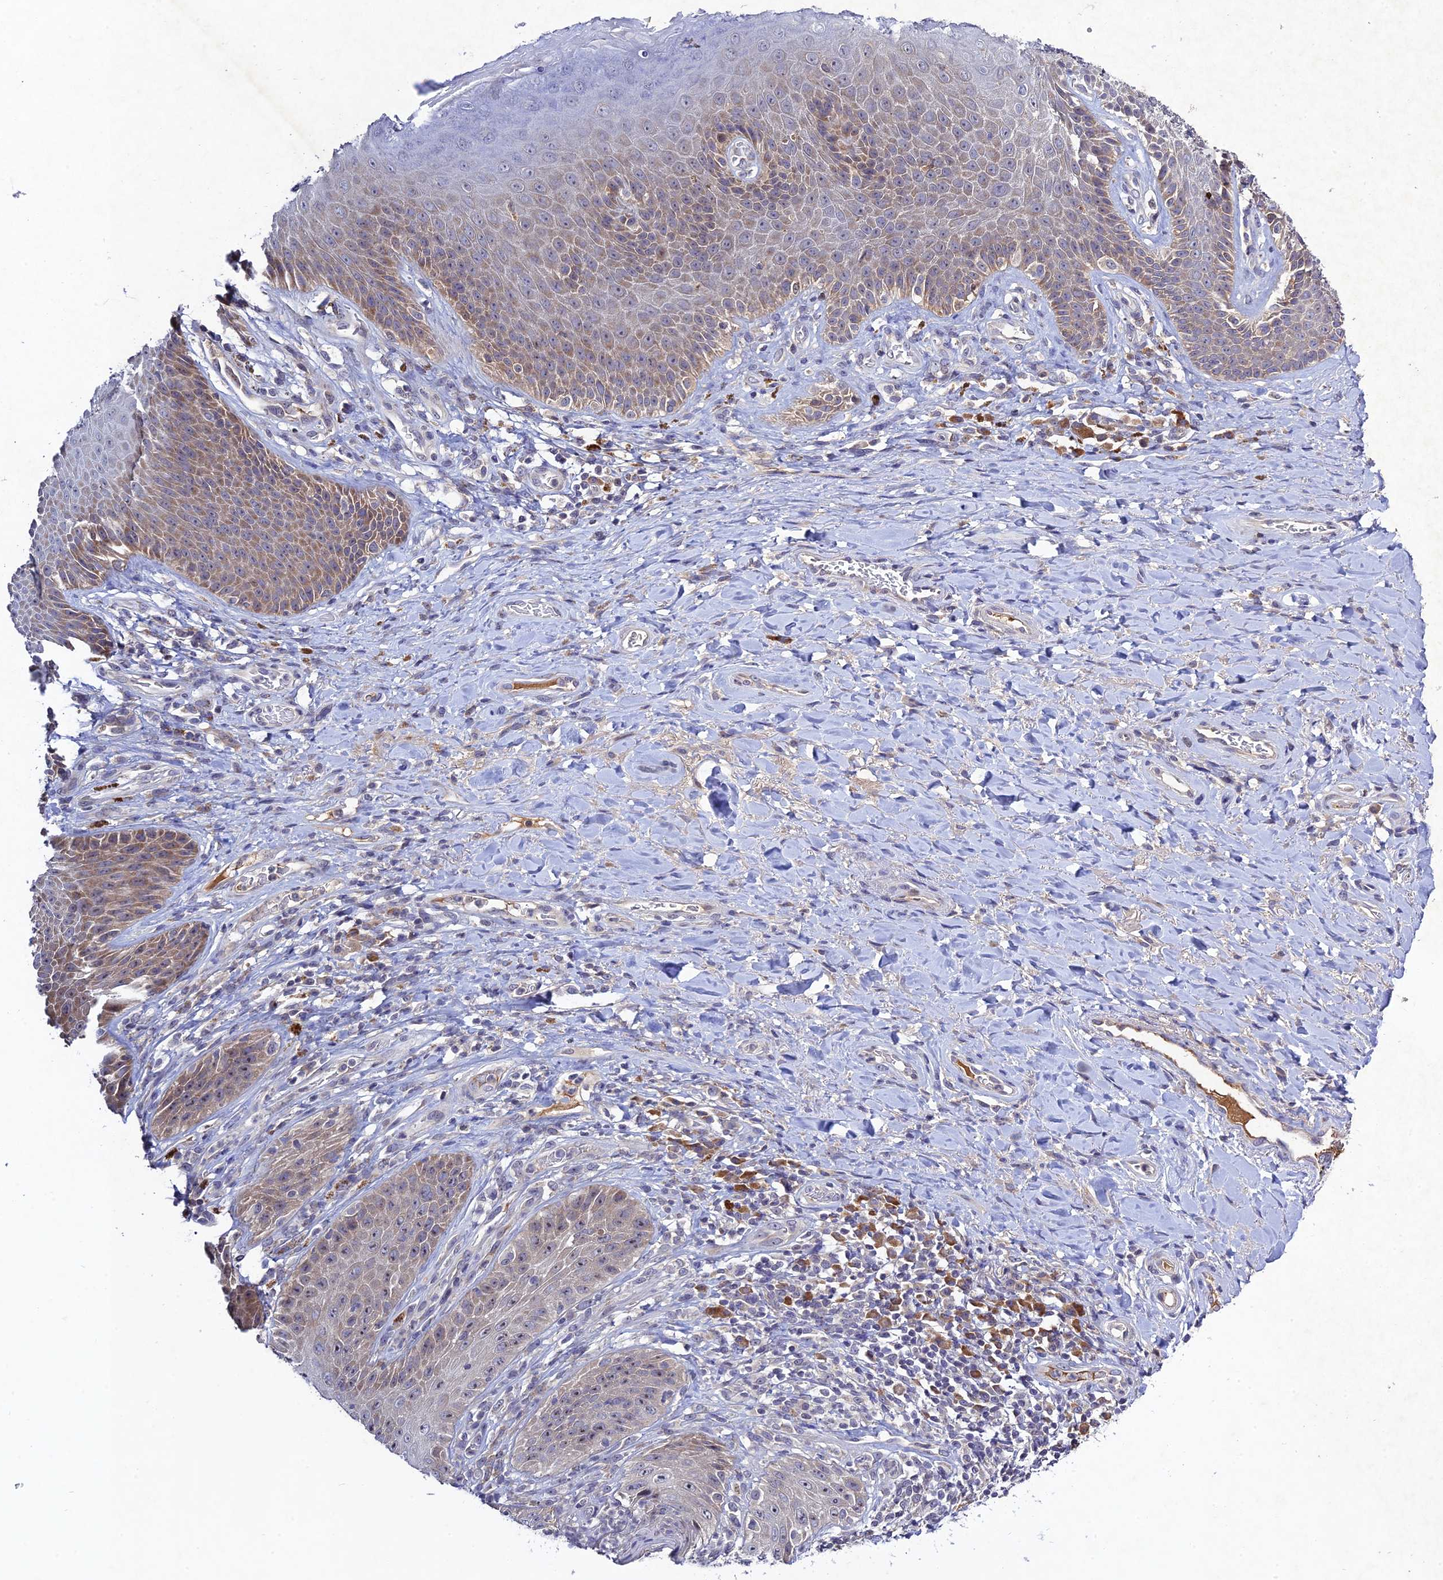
{"staining": {"intensity": "weak", "quantity": "25%-75%", "location": "cytoplasmic/membranous"}, "tissue": "skin", "cell_type": "Epidermal cells", "image_type": "normal", "snomed": [{"axis": "morphology", "description": "Normal tissue, NOS"}, {"axis": "topography", "description": "Anal"}], "caption": "Protein expression analysis of unremarkable skin demonstrates weak cytoplasmic/membranous expression in about 25%-75% of epidermal cells.", "gene": "CHST5", "patient": {"sex": "female", "age": 89}}